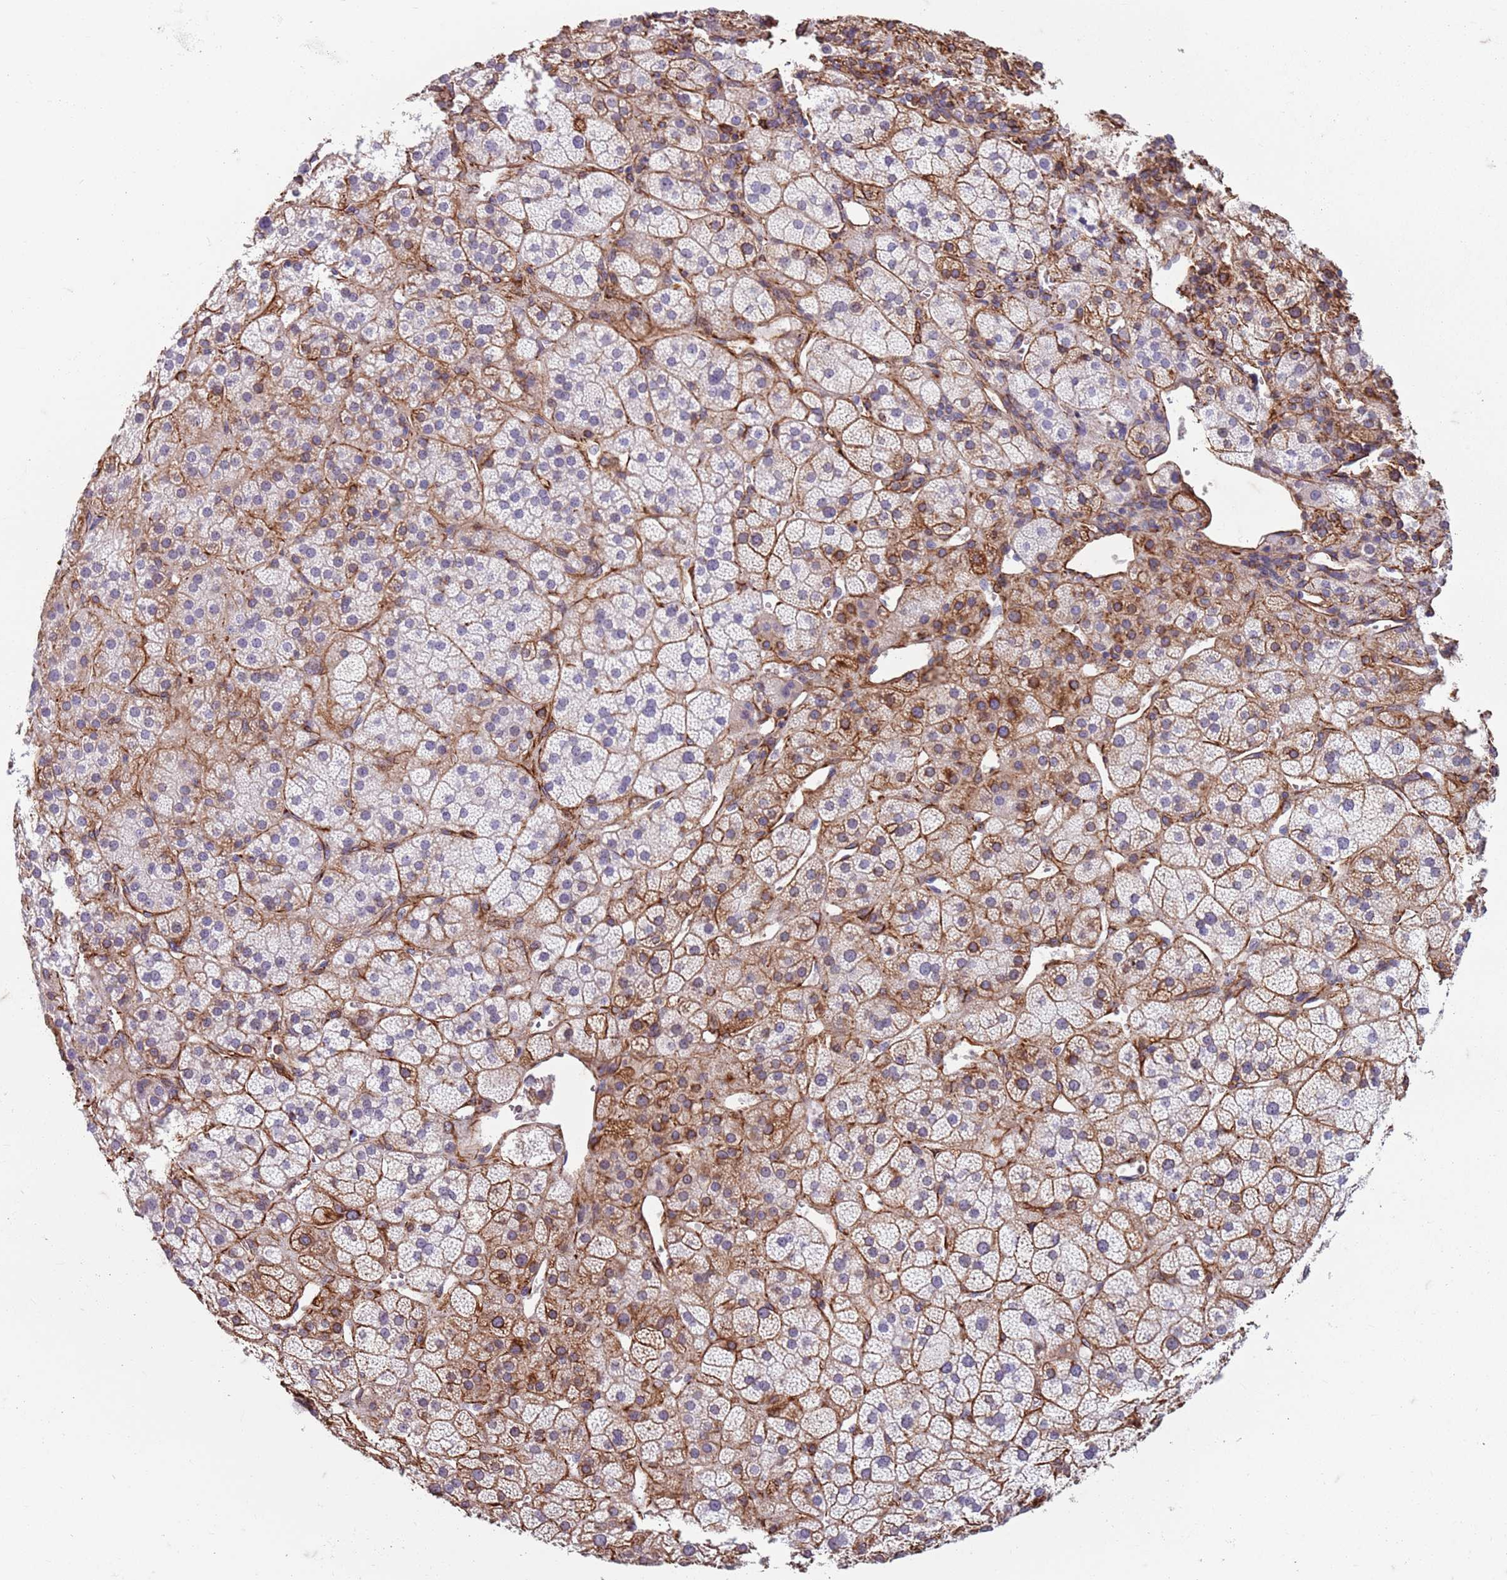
{"staining": {"intensity": "moderate", "quantity": "<25%", "location": "cytoplasmic/membranous"}, "tissue": "adrenal gland", "cell_type": "Glandular cells", "image_type": "normal", "snomed": [{"axis": "morphology", "description": "Normal tissue, NOS"}, {"axis": "topography", "description": "Adrenal gland"}], "caption": "Immunohistochemistry (IHC) of unremarkable adrenal gland shows low levels of moderate cytoplasmic/membranous expression in about <25% of glandular cells. (DAB (3,3'-diaminobenzidine) = brown stain, brightfield microscopy at high magnification).", "gene": "TAS2R38", "patient": {"sex": "female", "age": 70}}